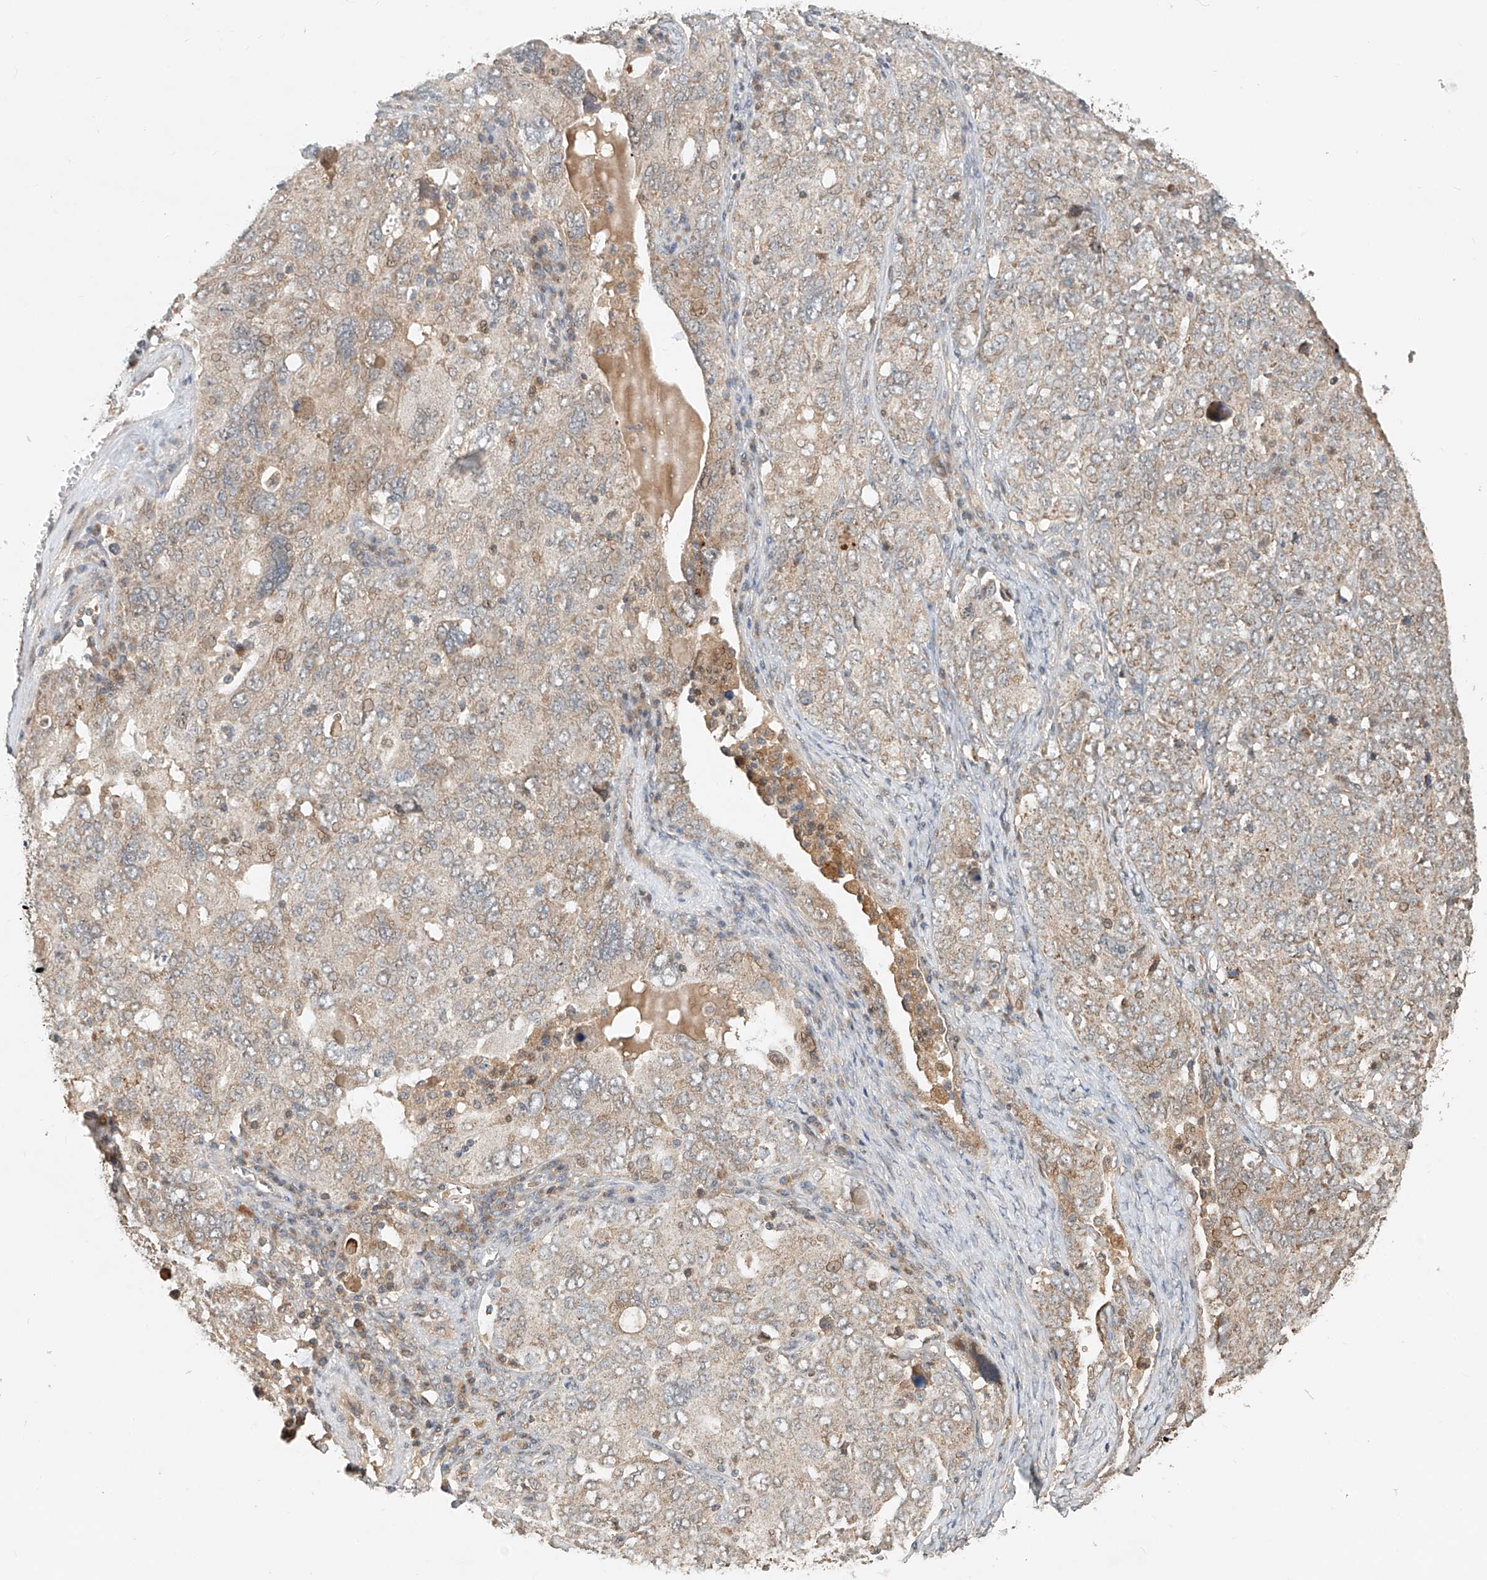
{"staining": {"intensity": "weak", "quantity": "<25%", "location": "cytoplasmic/membranous"}, "tissue": "ovarian cancer", "cell_type": "Tumor cells", "image_type": "cancer", "snomed": [{"axis": "morphology", "description": "Carcinoma, endometroid"}, {"axis": "topography", "description": "Ovary"}], "caption": "Immunohistochemistry of ovarian cancer exhibits no positivity in tumor cells. Nuclei are stained in blue.", "gene": "TMEM61", "patient": {"sex": "female", "age": 62}}